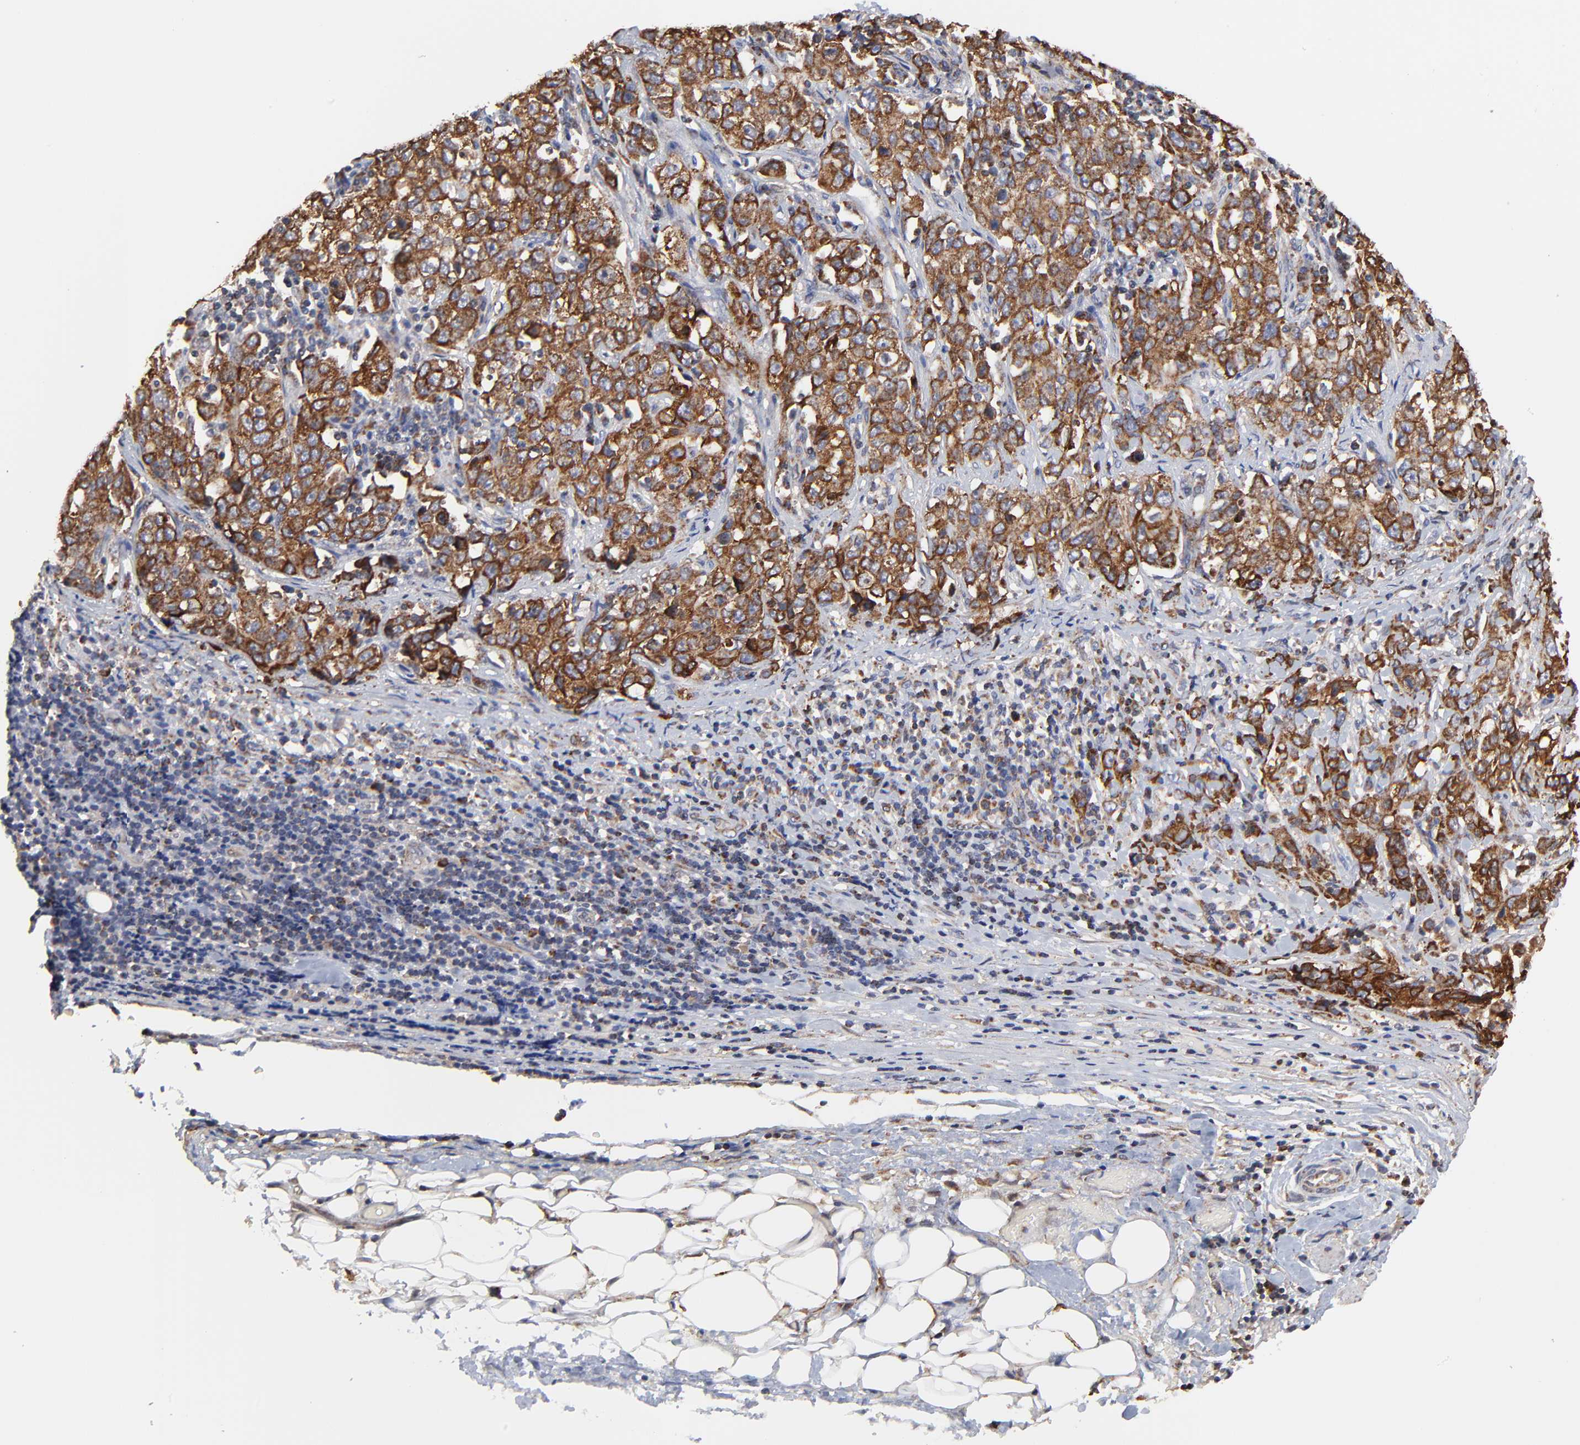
{"staining": {"intensity": "strong", "quantity": ">75%", "location": "cytoplasmic/membranous"}, "tissue": "stomach cancer", "cell_type": "Tumor cells", "image_type": "cancer", "snomed": [{"axis": "morphology", "description": "Adenocarcinoma, NOS"}, {"axis": "topography", "description": "Stomach"}], "caption": "Human stomach cancer (adenocarcinoma) stained for a protein (brown) shows strong cytoplasmic/membranous positive positivity in about >75% of tumor cells.", "gene": "ZNF550", "patient": {"sex": "male", "age": 48}}